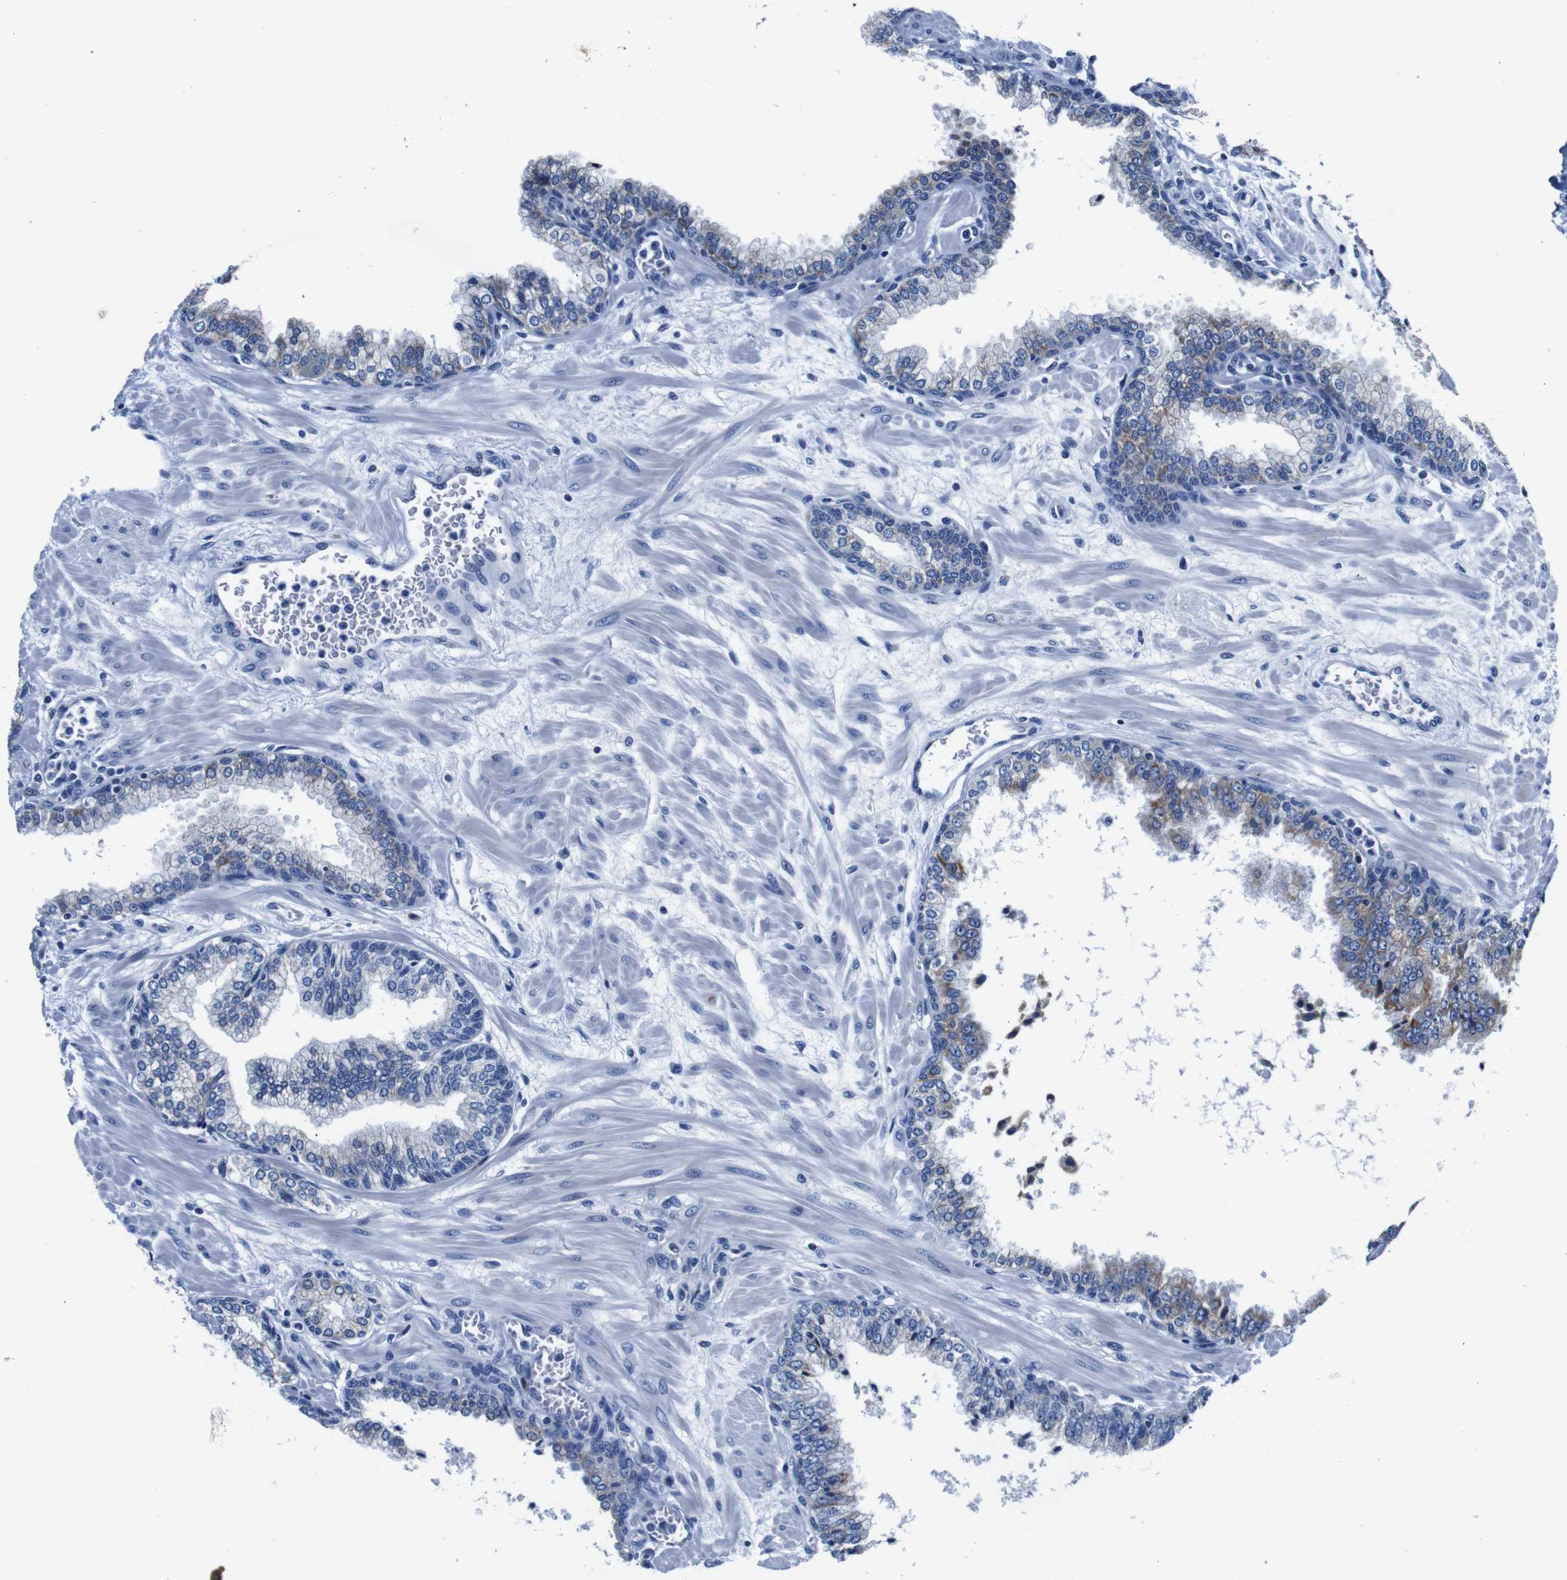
{"staining": {"intensity": "moderate", "quantity": "<25%", "location": "cytoplasmic/membranous"}, "tissue": "prostate", "cell_type": "Glandular cells", "image_type": "normal", "snomed": [{"axis": "morphology", "description": "Normal tissue, NOS"}, {"axis": "morphology", "description": "Urothelial carcinoma, Low grade"}, {"axis": "topography", "description": "Urinary bladder"}, {"axis": "topography", "description": "Prostate"}], "caption": "Brown immunohistochemical staining in normal prostate displays moderate cytoplasmic/membranous expression in approximately <25% of glandular cells.", "gene": "SNX19", "patient": {"sex": "male", "age": 60}}